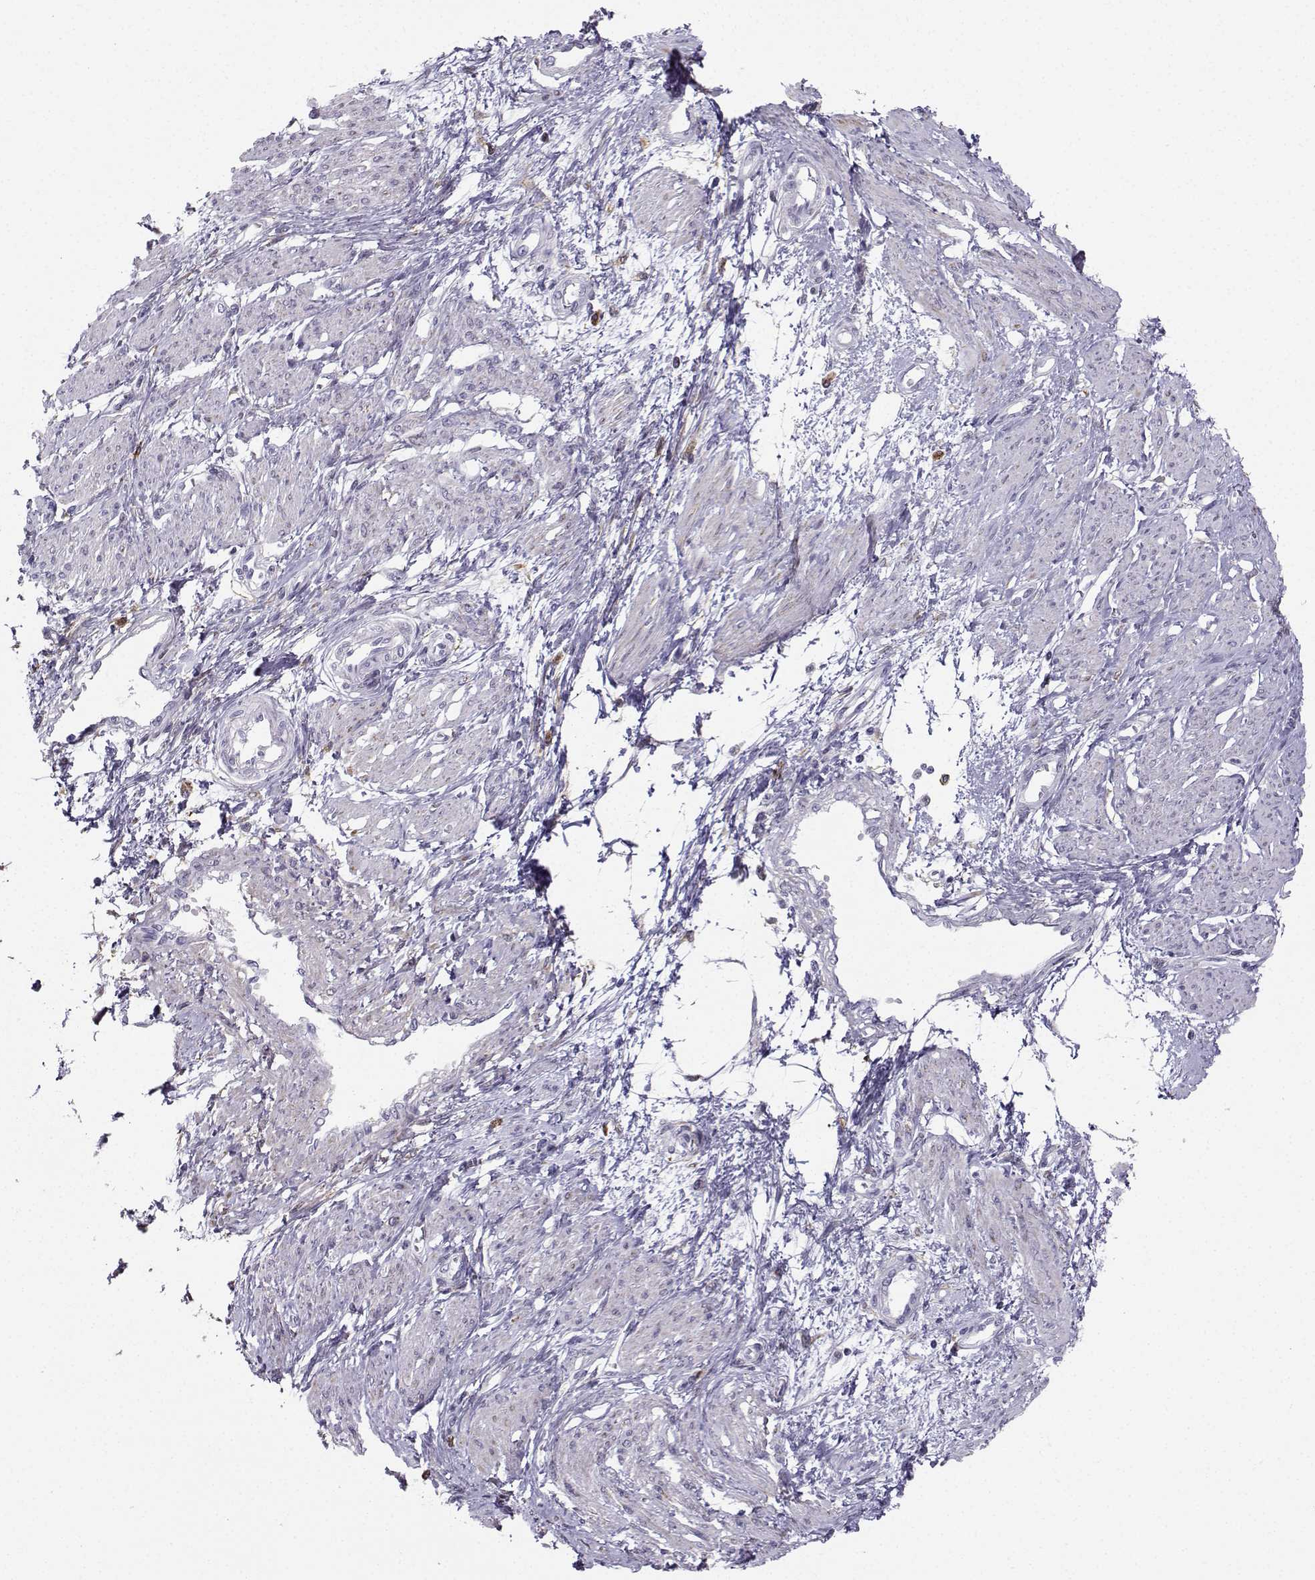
{"staining": {"intensity": "negative", "quantity": "none", "location": "none"}, "tissue": "smooth muscle", "cell_type": "Smooth muscle cells", "image_type": "normal", "snomed": [{"axis": "morphology", "description": "Normal tissue, NOS"}, {"axis": "topography", "description": "Smooth muscle"}, {"axis": "topography", "description": "Uterus"}], "caption": "This is an immunohistochemistry (IHC) photomicrograph of benign human smooth muscle. There is no expression in smooth muscle cells.", "gene": "DCLK3", "patient": {"sex": "female", "age": 39}}